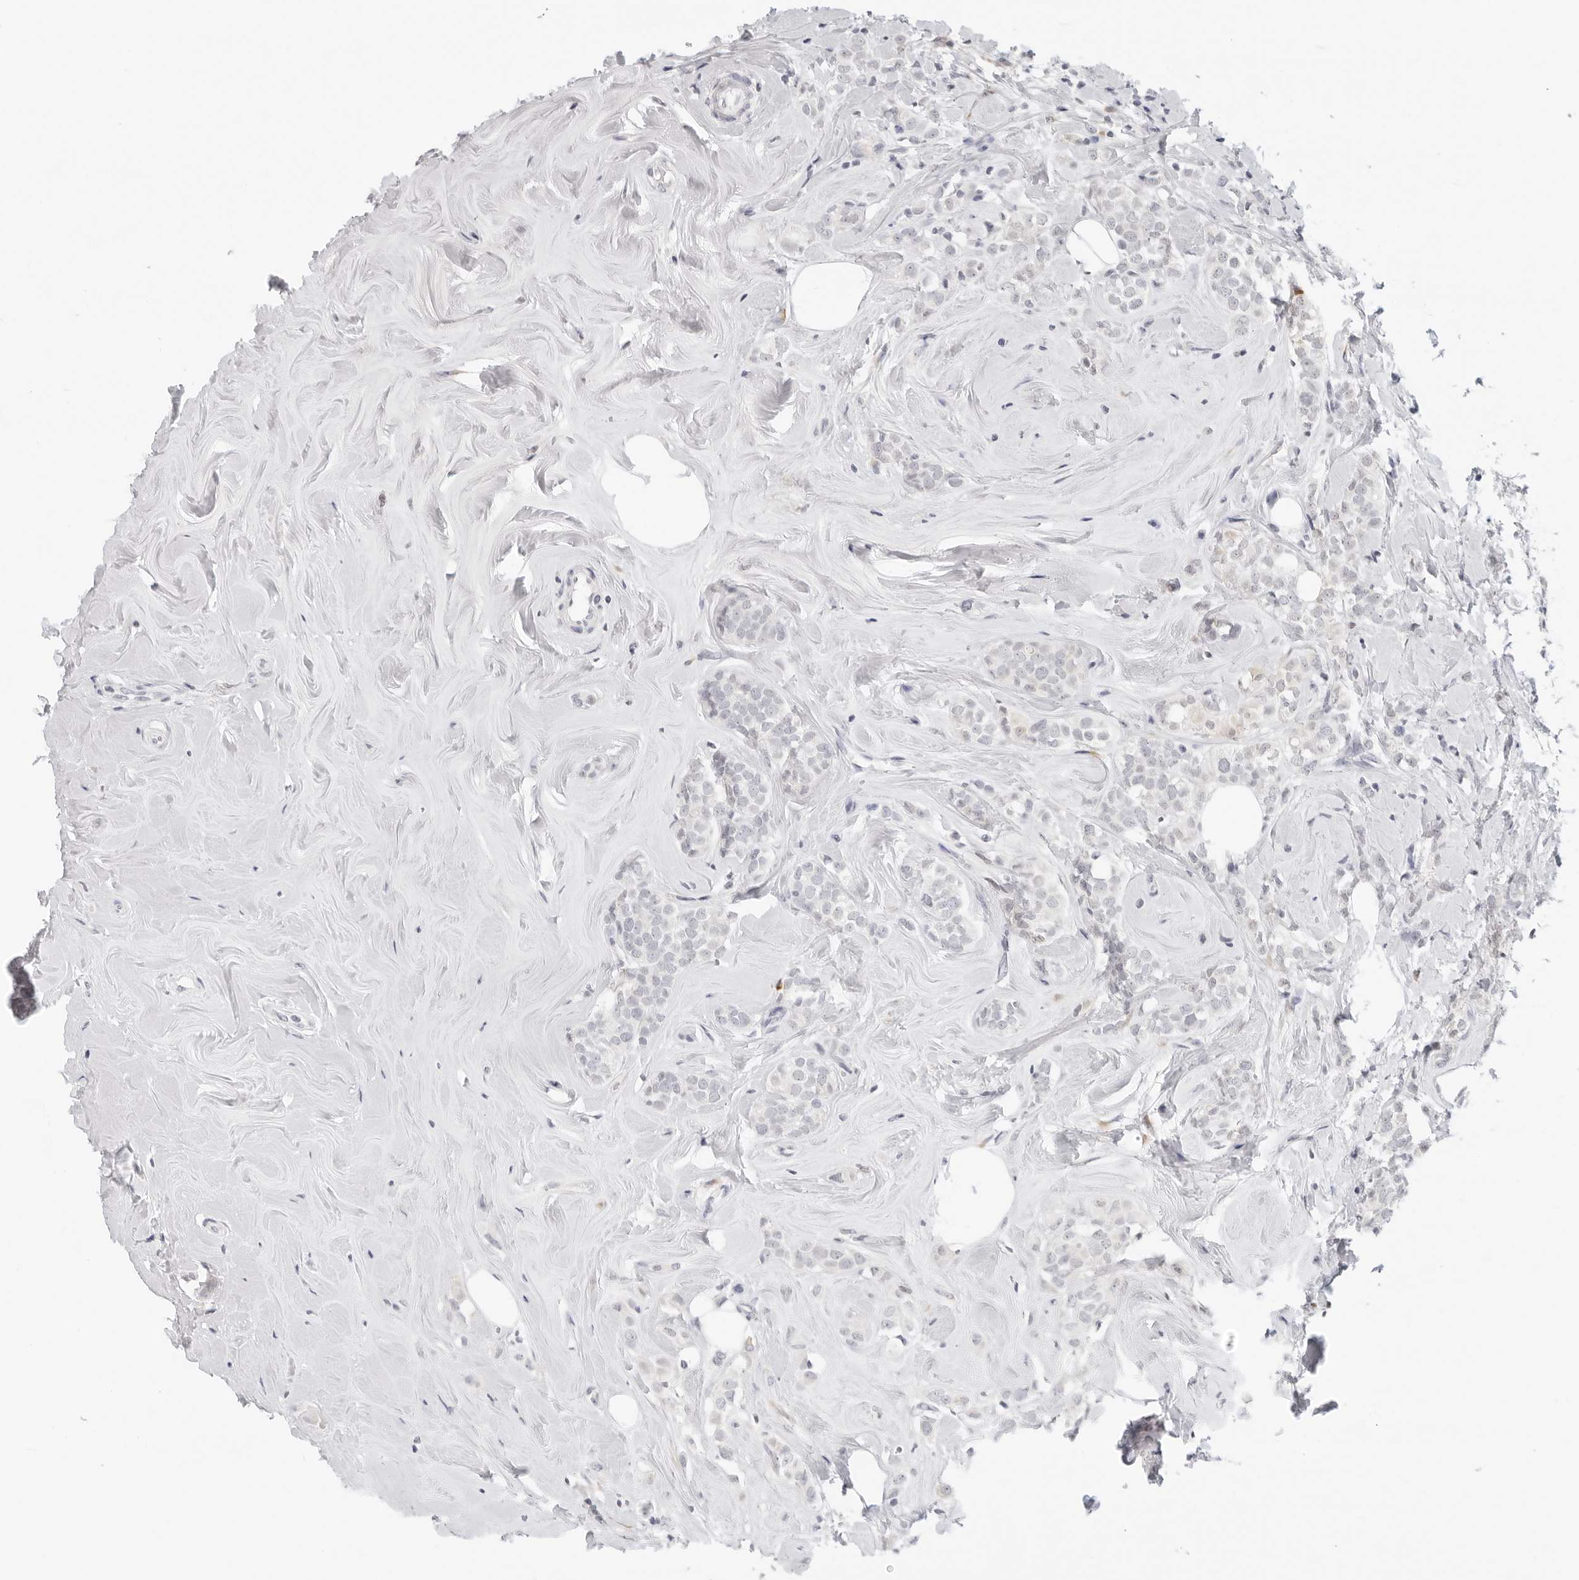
{"staining": {"intensity": "negative", "quantity": "none", "location": "none"}, "tissue": "breast cancer", "cell_type": "Tumor cells", "image_type": "cancer", "snomed": [{"axis": "morphology", "description": "Lobular carcinoma"}, {"axis": "topography", "description": "Breast"}], "caption": "Immunohistochemistry micrograph of human breast lobular carcinoma stained for a protein (brown), which displays no expression in tumor cells. (DAB (3,3'-diaminobenzidine) immunohistochemistry (IHC) visualized using brightfield microscopy, high magnification).", "gene": "EDN2", "patient": {"sex": "female", "age": 47}}